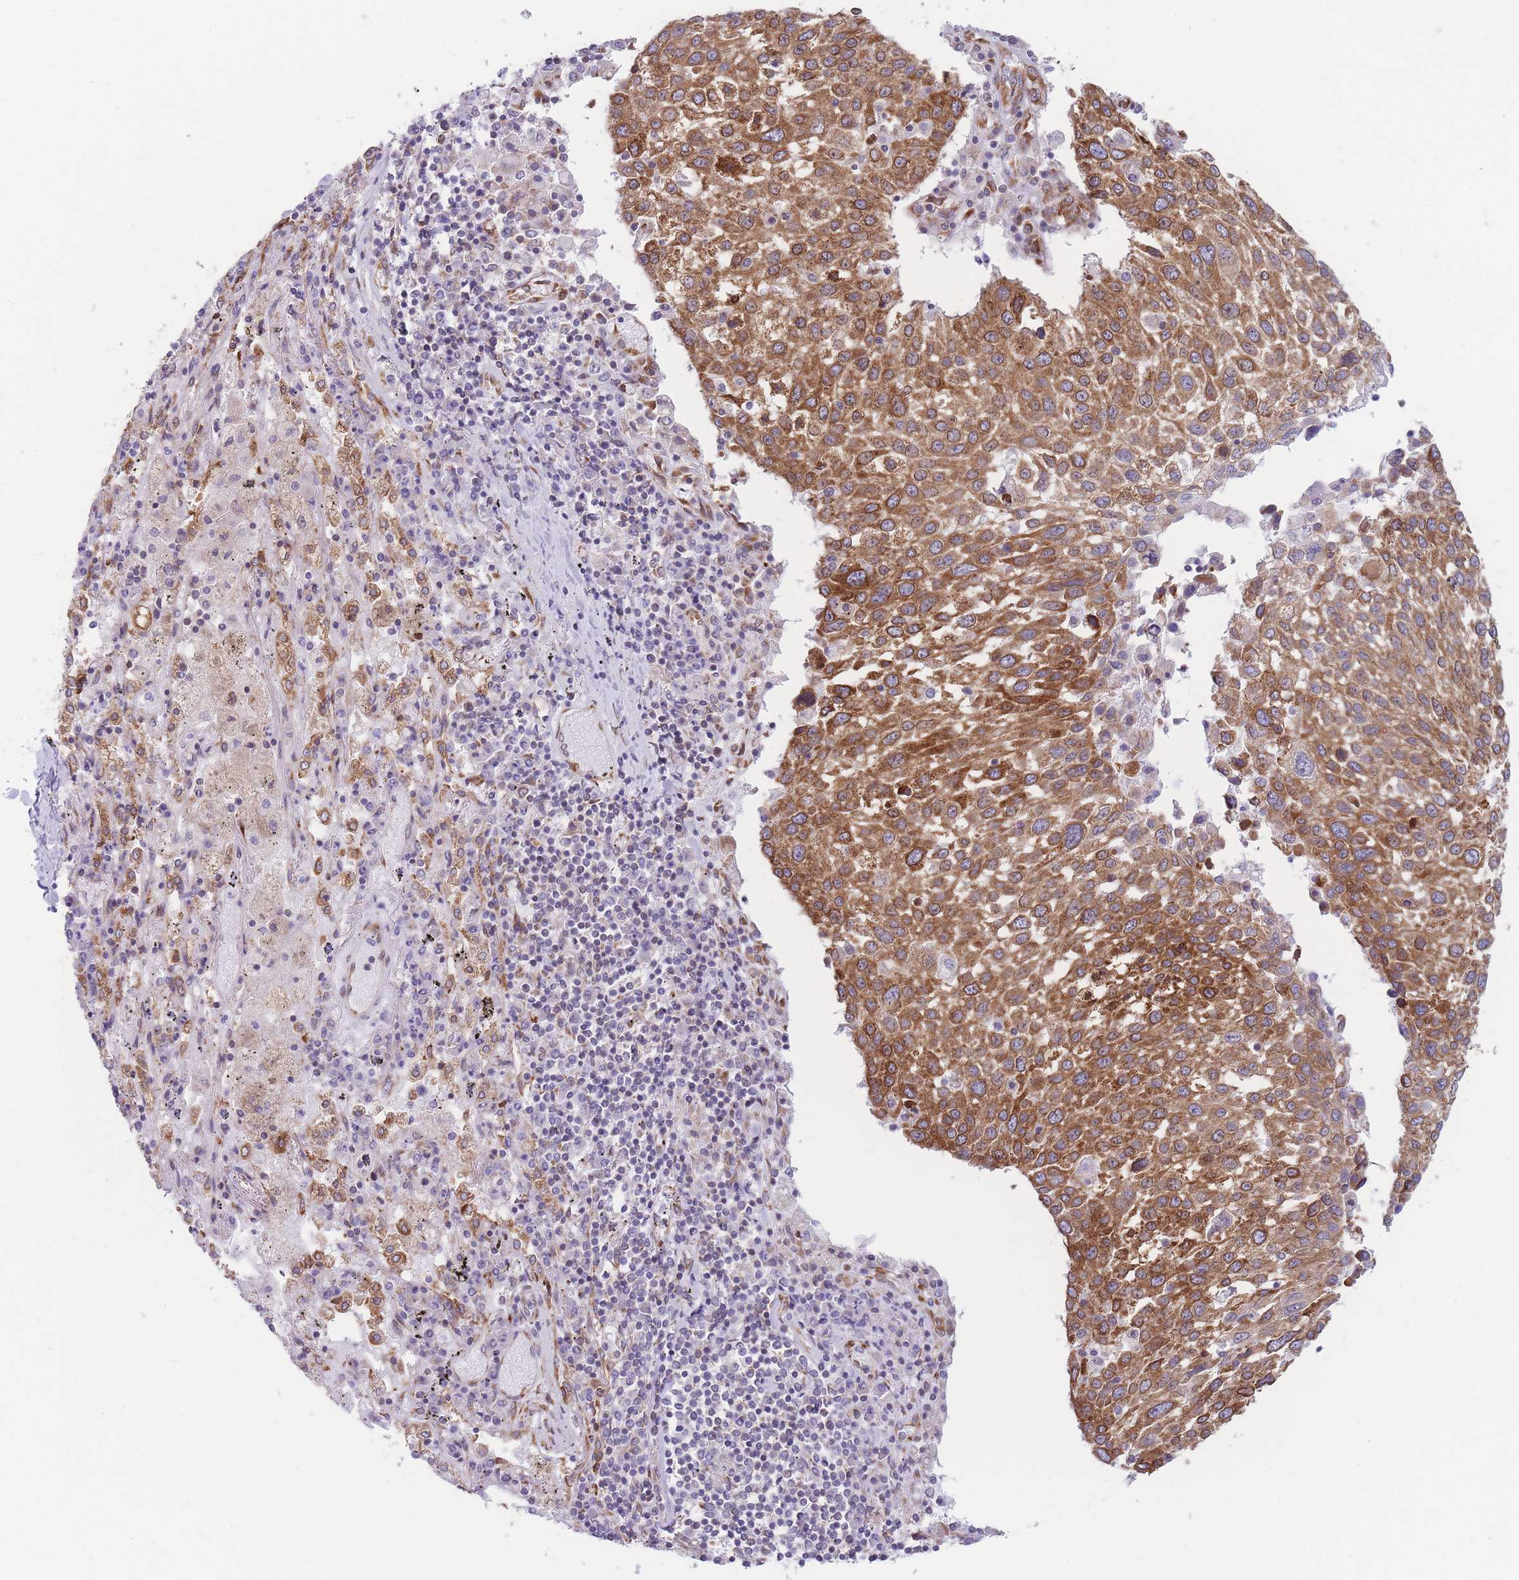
{"staining": {"intensity": "strong", "quantity": ">75%", "location": "cytoplasmic/membranous"}, "tissue": "lung cancer", "cell_type": "Tumor cells", "image_type": "cancer", "snomed": [{"axis": "morphology", "description": "Squamous cell carcinoma, NOS"}, {"axis": "topography", "description": "Lung"}], "caption": "High-magnification brightfield microscopy of lung cancer (squamous cell carcinoma) stained with DAB (3,3'-diaminobenzidine) (brown) and counterstained with hematoxylin (blue). tumor cells exhibit strong cytoplasmic/membranous expression is seen in approximately>75% of cells.", "gene": "AK9", "patient": {"sex": "male", "age": 65}}